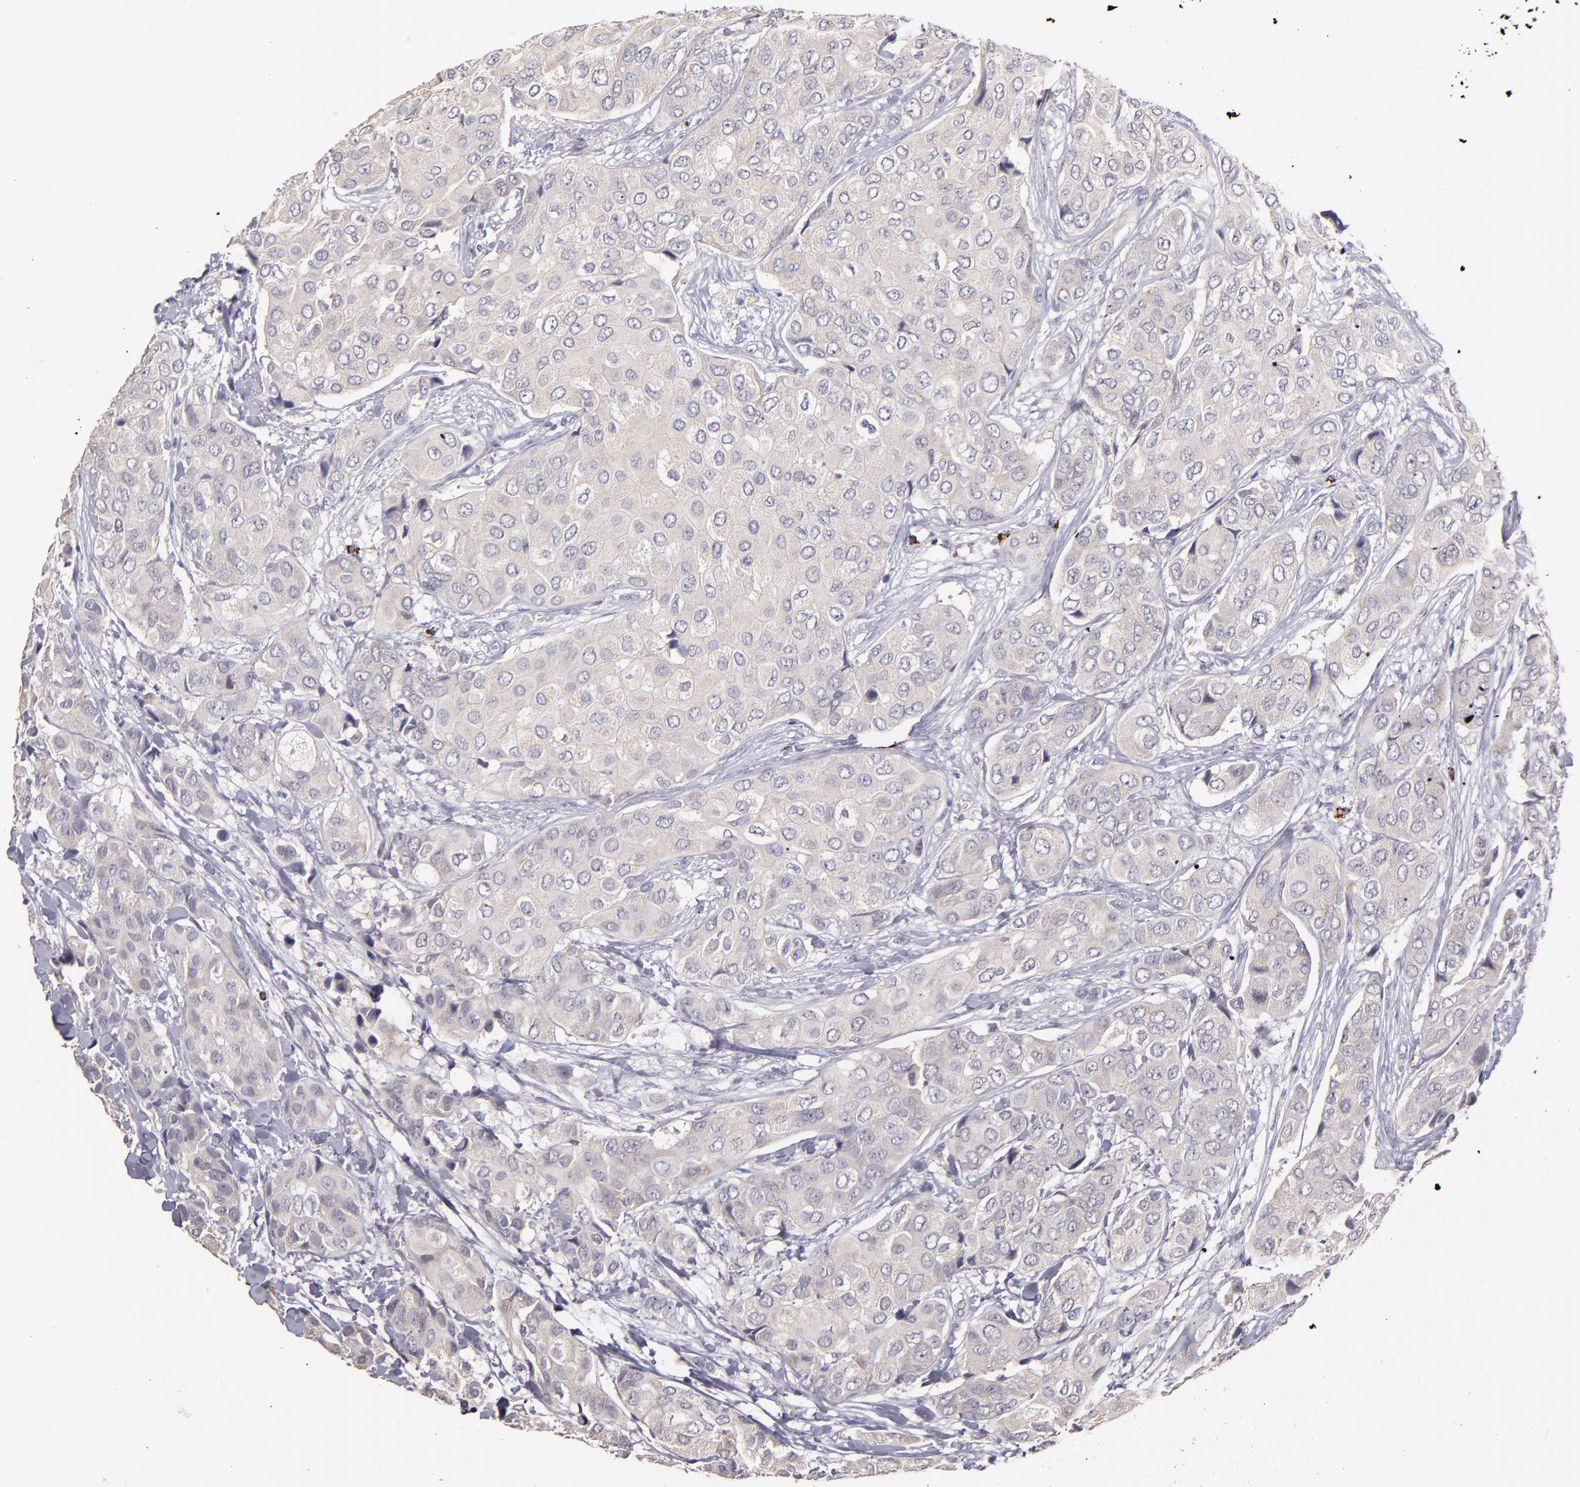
{"staining": {"intensity": "weak", "quantity": "25%-75%", "location": "cytoplasmic/membranous"}, "tissue": "breast cancer", "cell_type": "Tumor cells", "image_type": "cancer", "snomed": [{"axis": "morphology", "description": "Duct carcinoma"}, {"axis": "topography", "description": "Breast"}], "caption": "Immunohistochemical staining of breast cancer (infiltrating ductal carcinoma) demonstrates low levels of weak cytoplasmic/membranous expression in approximately 25%-75% of tumor cells.", "gene": "GLDC", "patient": {"sex": "female", "age": 68}}